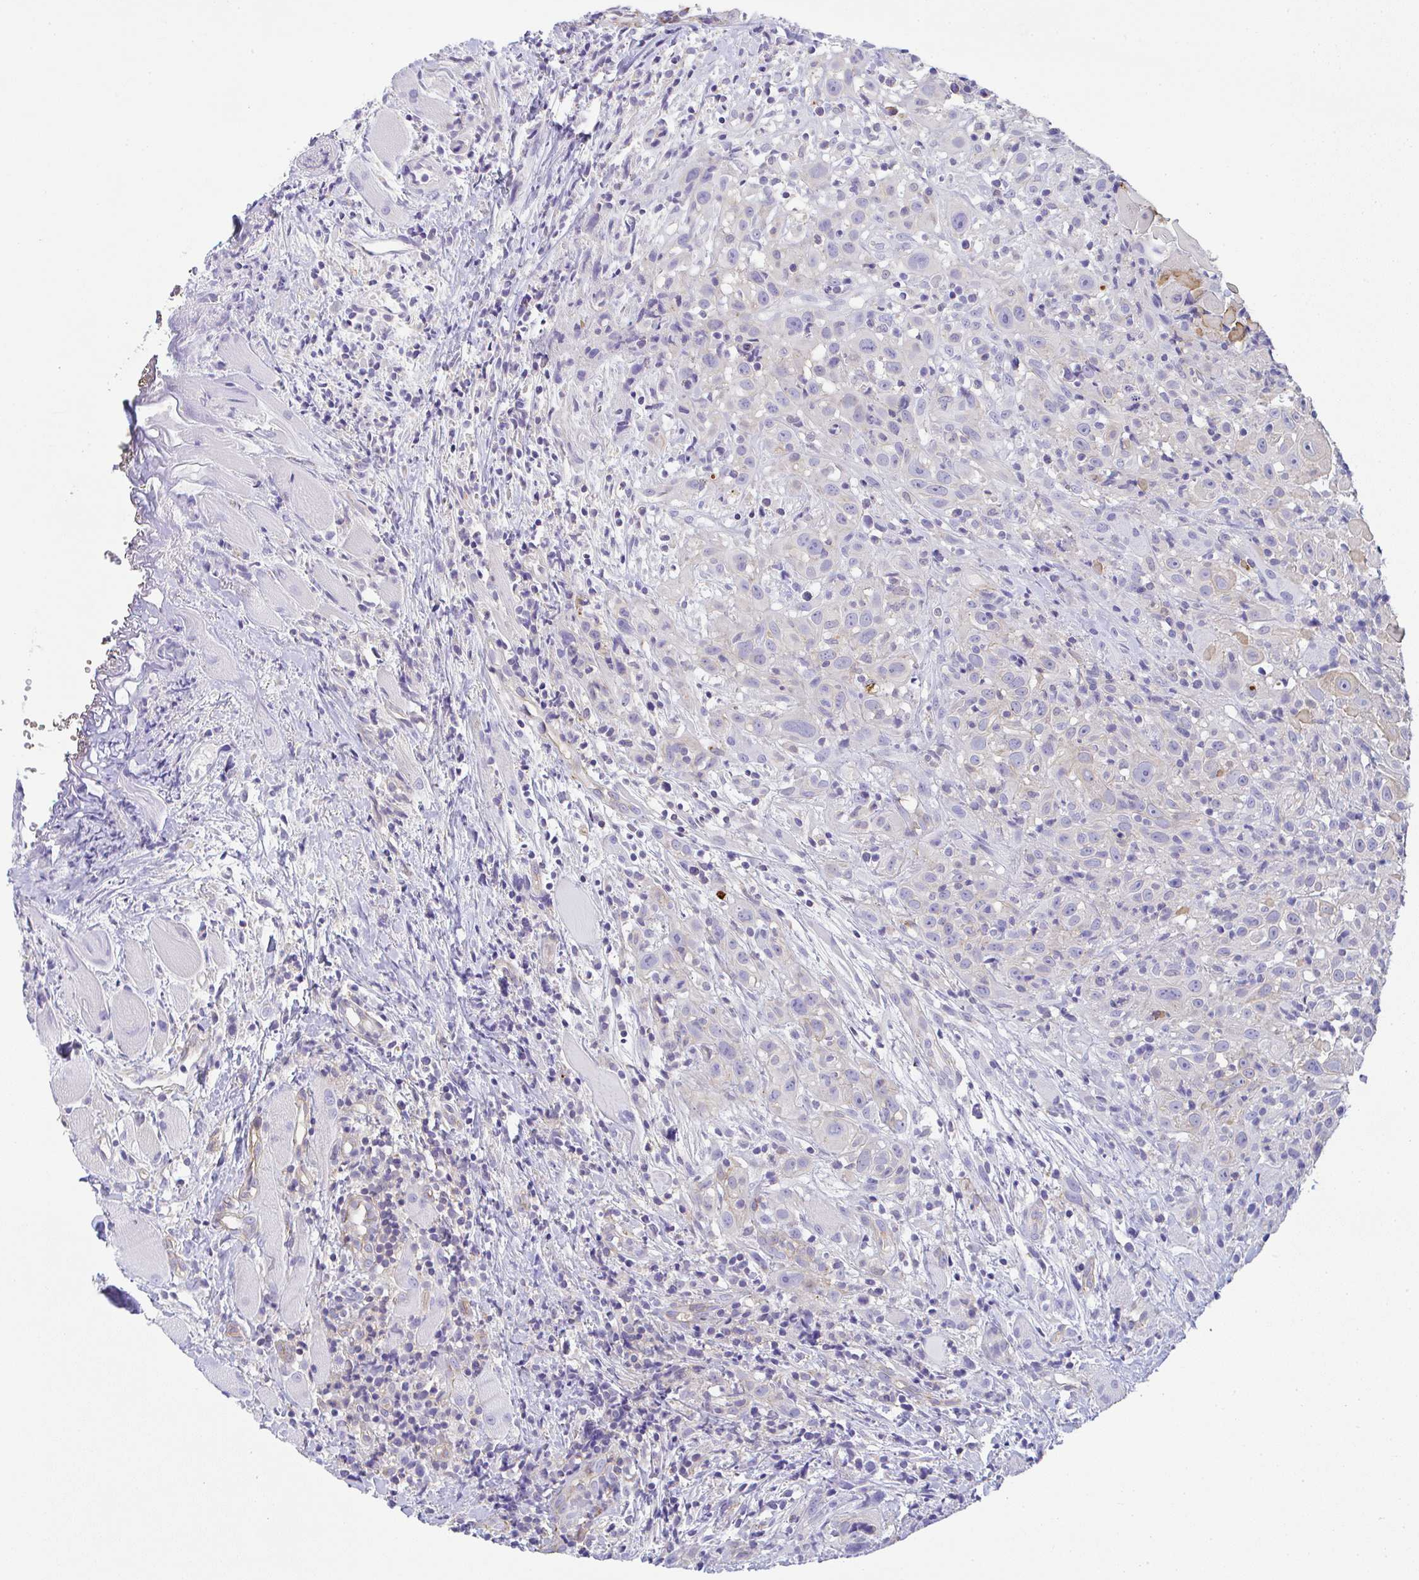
{"staining": {"intensity": "negative", "quantity": "none", "location": "none"}, "tissue": "head and neck cancer", "cell_type": "Tumor cells", "image_type": "cancer", "snomed": [{"axis": "morphology", "description": "Squamous cell carcinoma, NOS"}, {"axis": "topography", "description": "Head-Neck"}], "caption": "Immunohistochemical staining of human head and neck cancer exhibits no significant staining in tumor cells.", "gene": "TNFAIP8", "patient": {"sex": "female", "age": 95}}